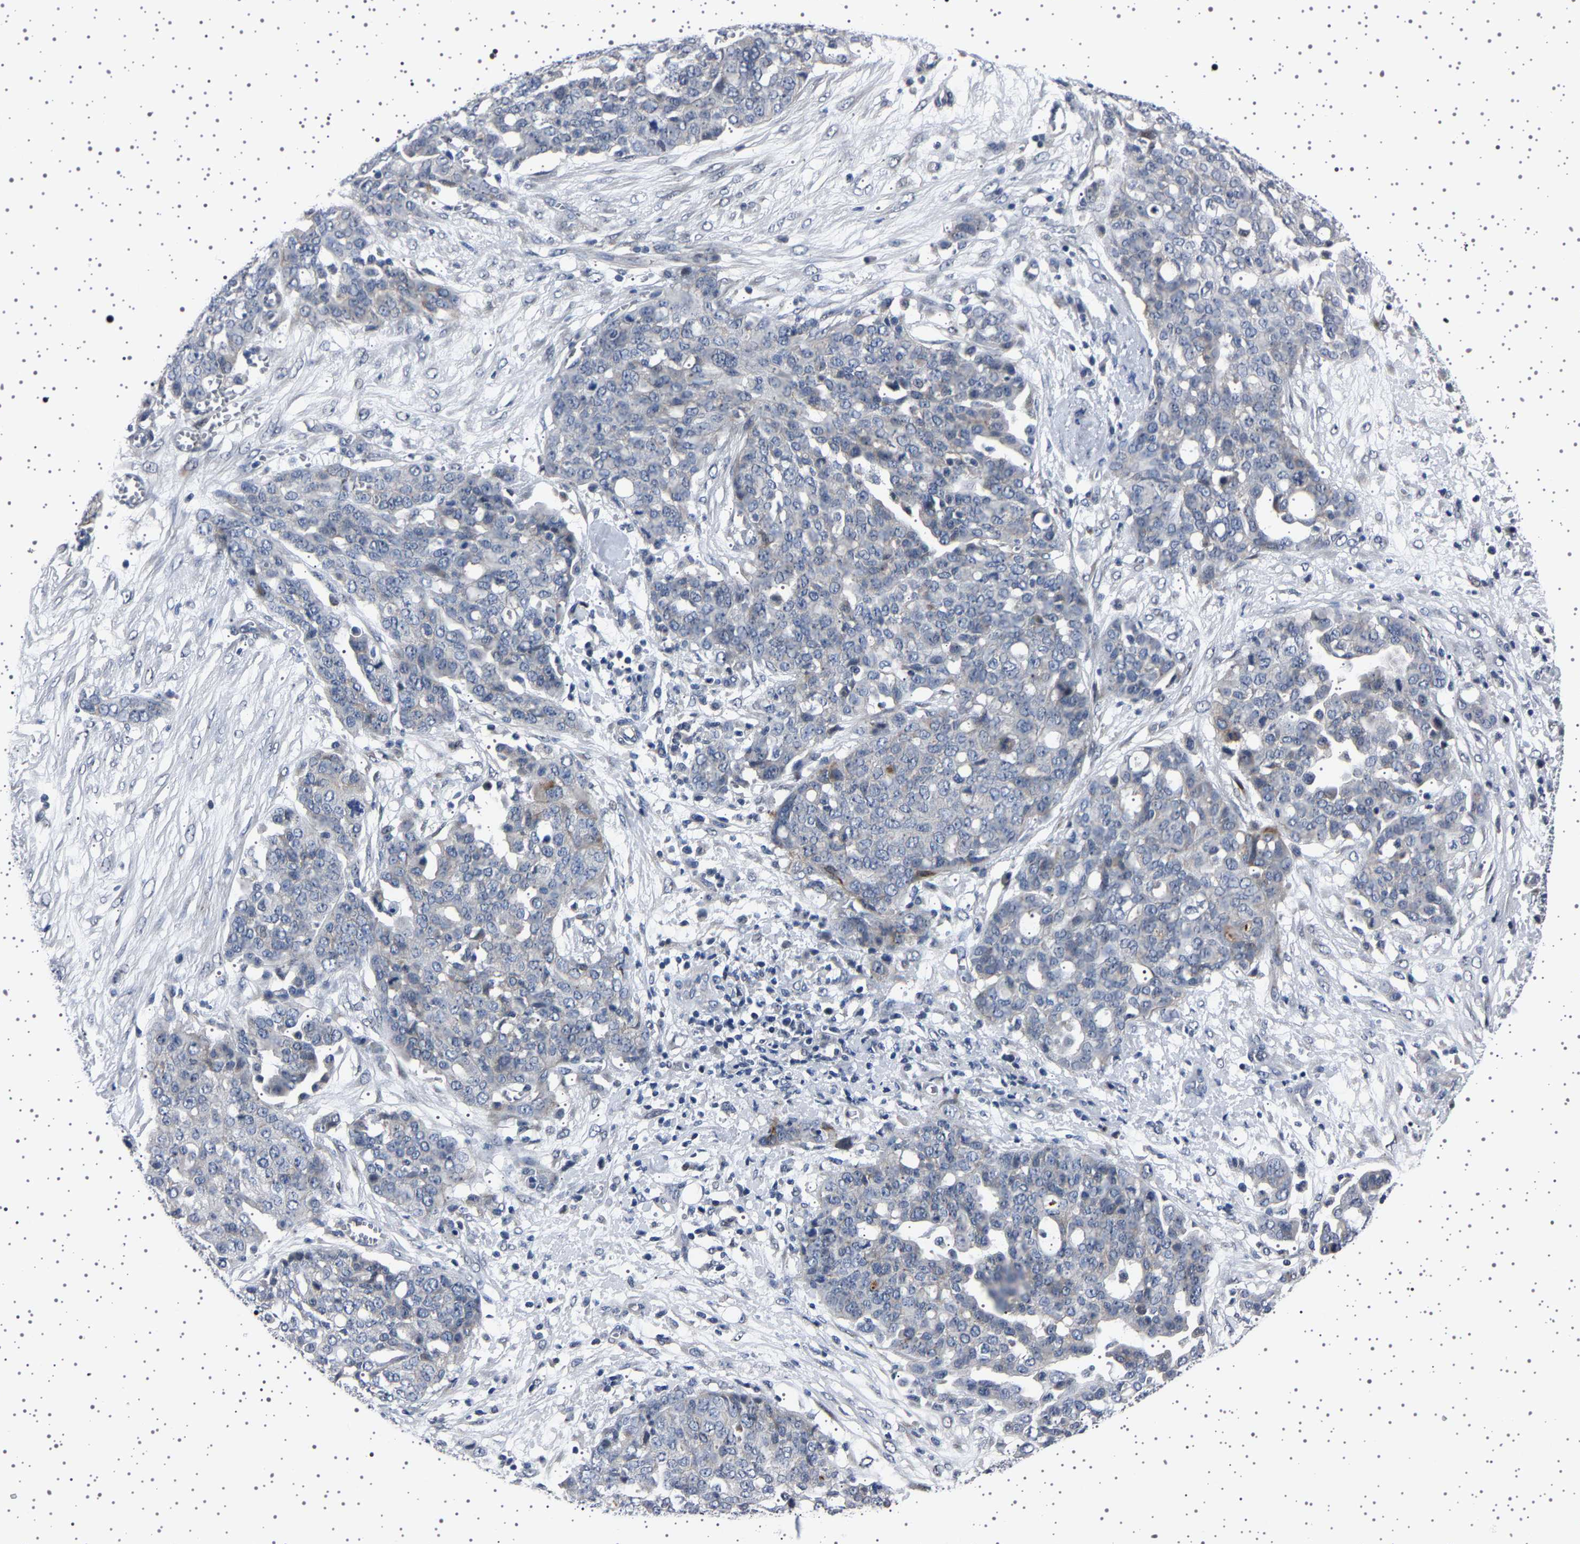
{"staining": {"intensity": "negative", "quantity": "none", "location": "none"}, "tissue": "ovarian cancer", "cell_type": "Tumor cells", "image_type": "cancer", "snomed": [{"axis": "morphology", "description": "Cystadenocarcinoma, serous, NOS"}, {"axis": "topography", "description": "Soft tissue"}, {"axis": "topography", "description": "Ovary"}], "caption": "This is an immunohistochemistry (IHC) image of human ovarian cancer. There is no staining in tumor cells.", "gene": "PAK5", "patient": {"sex": "female", "age": 57}}